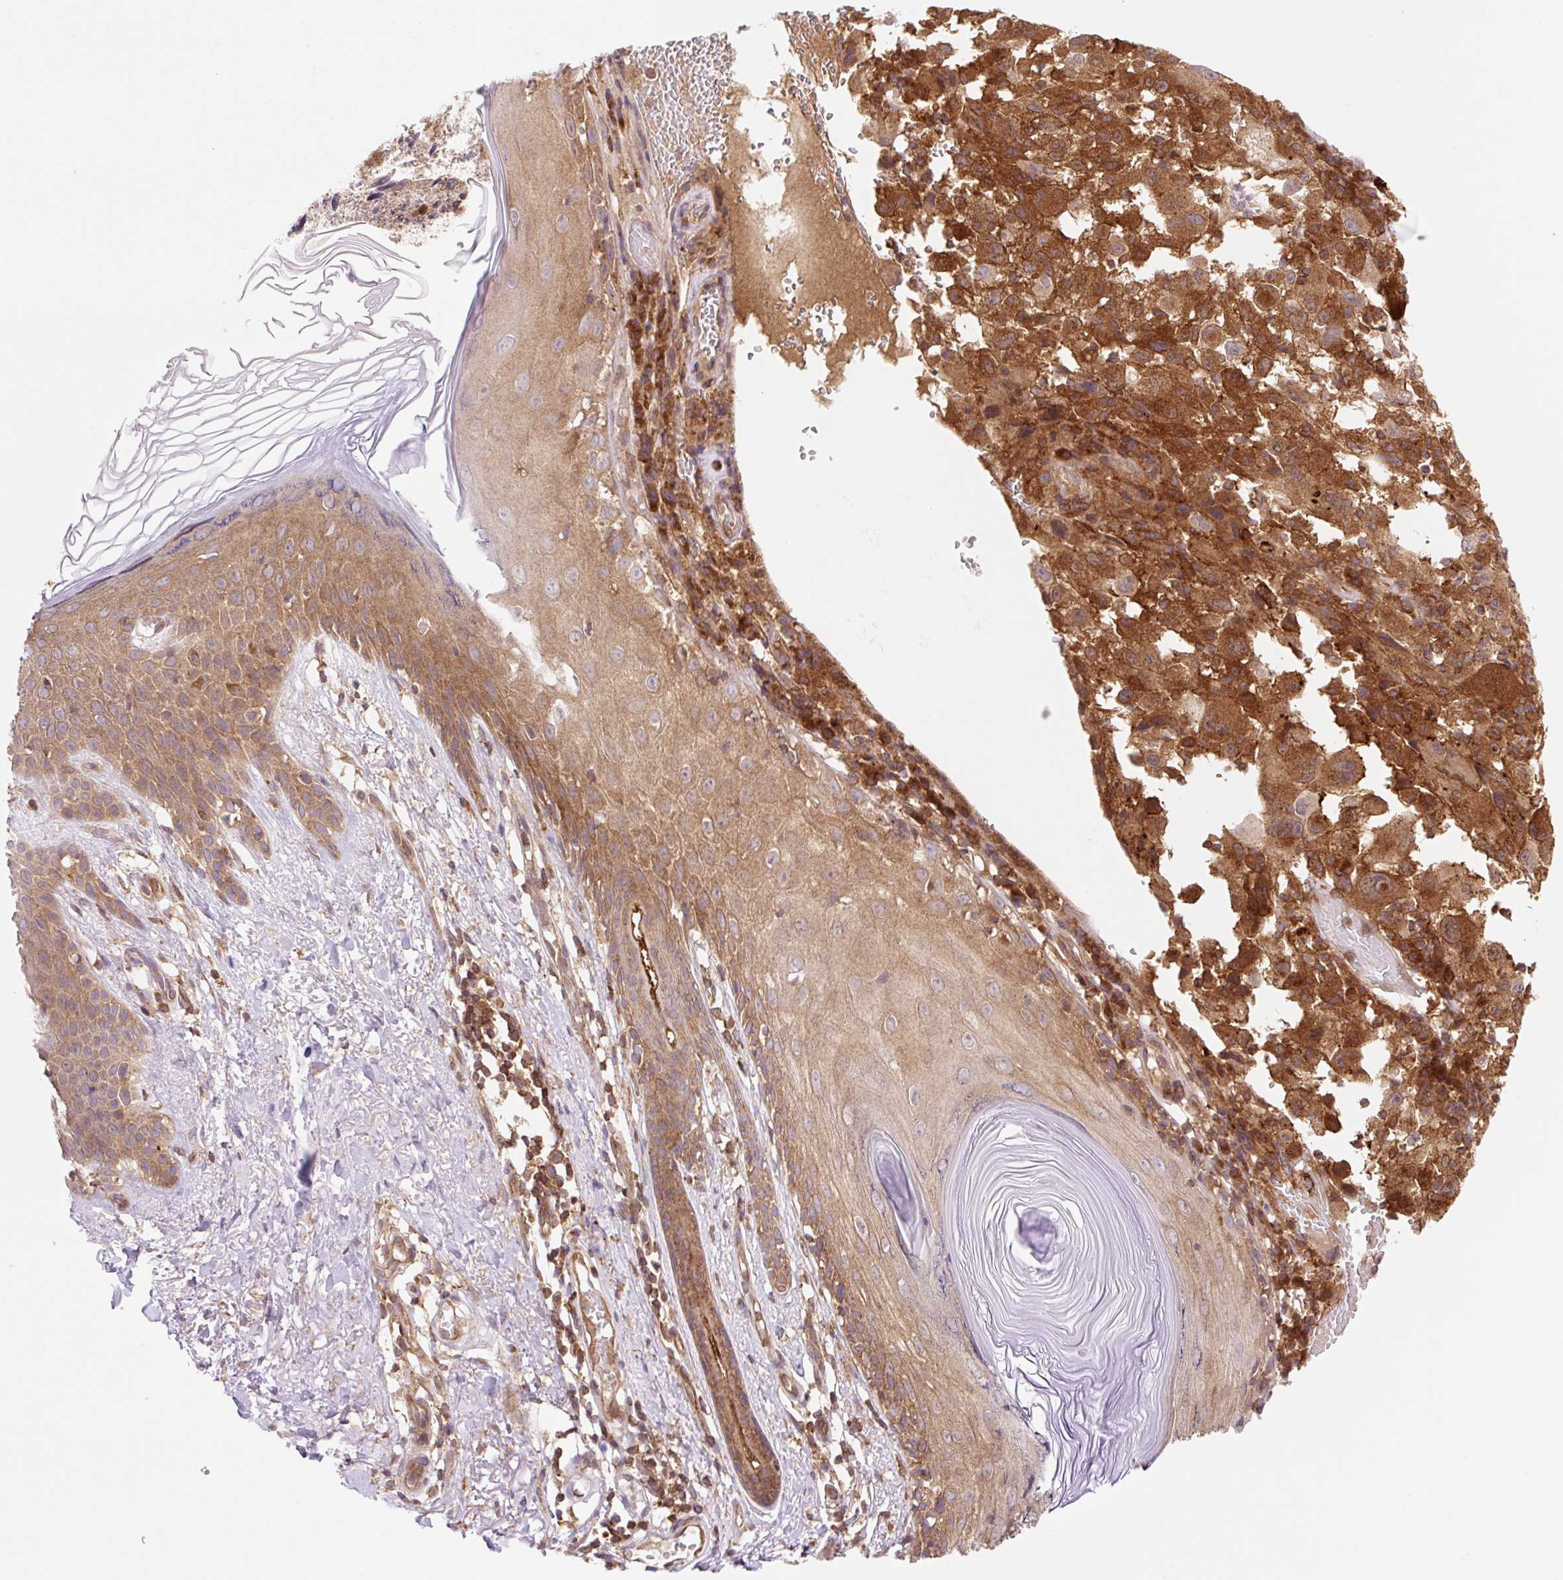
{"staining": {"intensity": "strong", "quantity": ">75%", "location": "cytoplasmic/membranous"}, "tissue": "melanoma", "cell_type": "Tumor cells", "image_type": "cancer", "snomed": [{"axis": "morphology", "description": "Malignant melanoma, NOS"}, {"axis": "topography", "description": "Skin"}], "caption": "This is an image of IHC staining of melanoma, which shows strong staining in the cytoplasmic/membranous of tumor cells.", "gene": "VPS4A", "patient": {"sex": "female", "age": 71}}